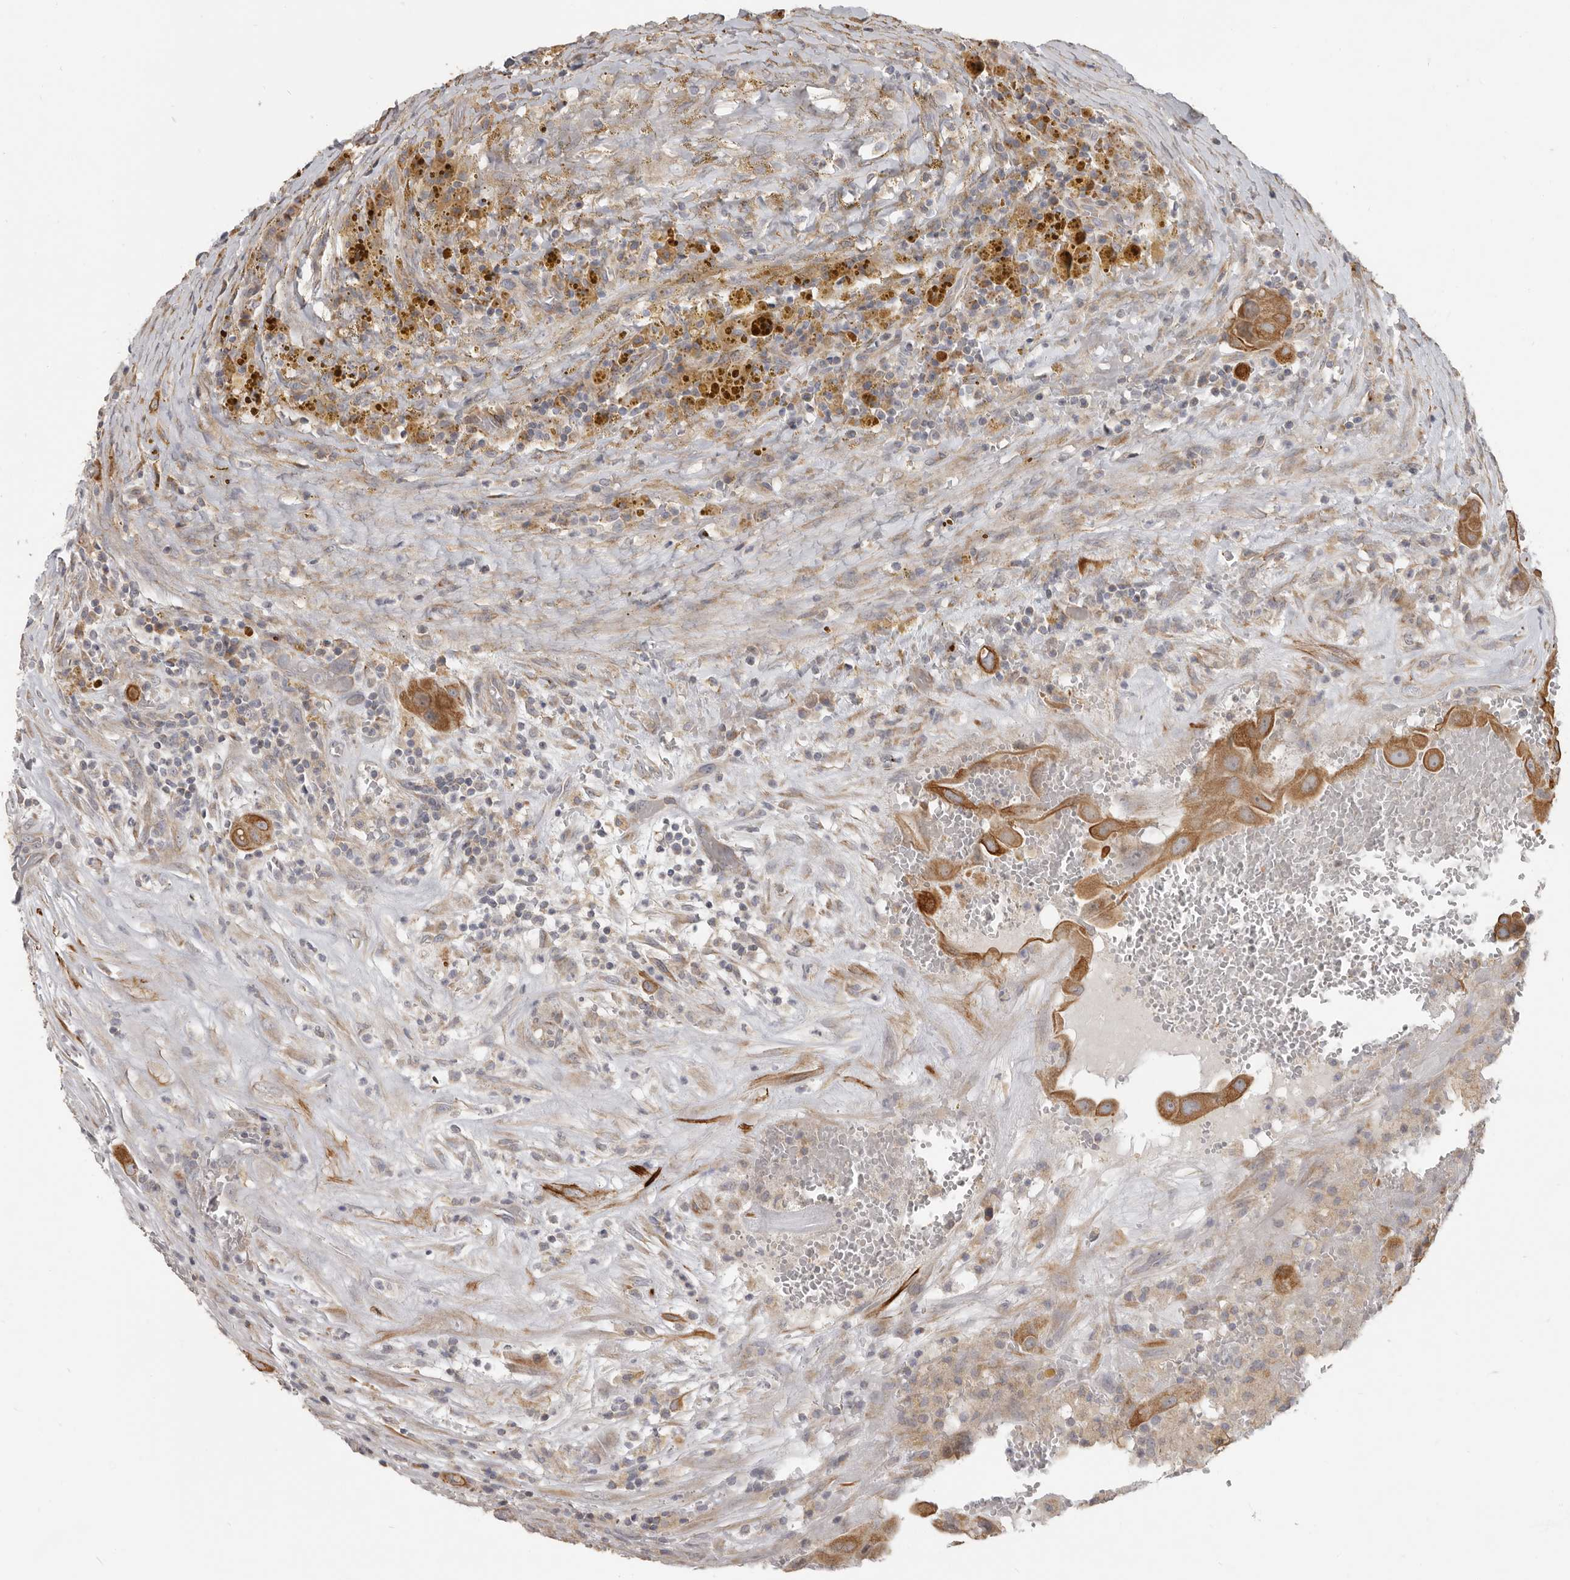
{"staining": {"intensity": "moderate", "quantity": ">75%", "location": "cytoplasmic/membranous"}, "tissue": "thyroid cancer", "cell_type": "Tumor cells", "image_type": "cancer", "snomed": [{"axis": "morphology", "description": "Papillary adenocarcinoma, NOS"}, {"axis": "topography", "description": "Thyroid gland"}], "caption": "Brown immunohistochemical staining in thyroid cancer demonstrates moderate cytoplasmic/membranous expression in approximately >75% of tumor cells.", "gene": "UNK", "patient": {"sex": "male", "age": 77}}